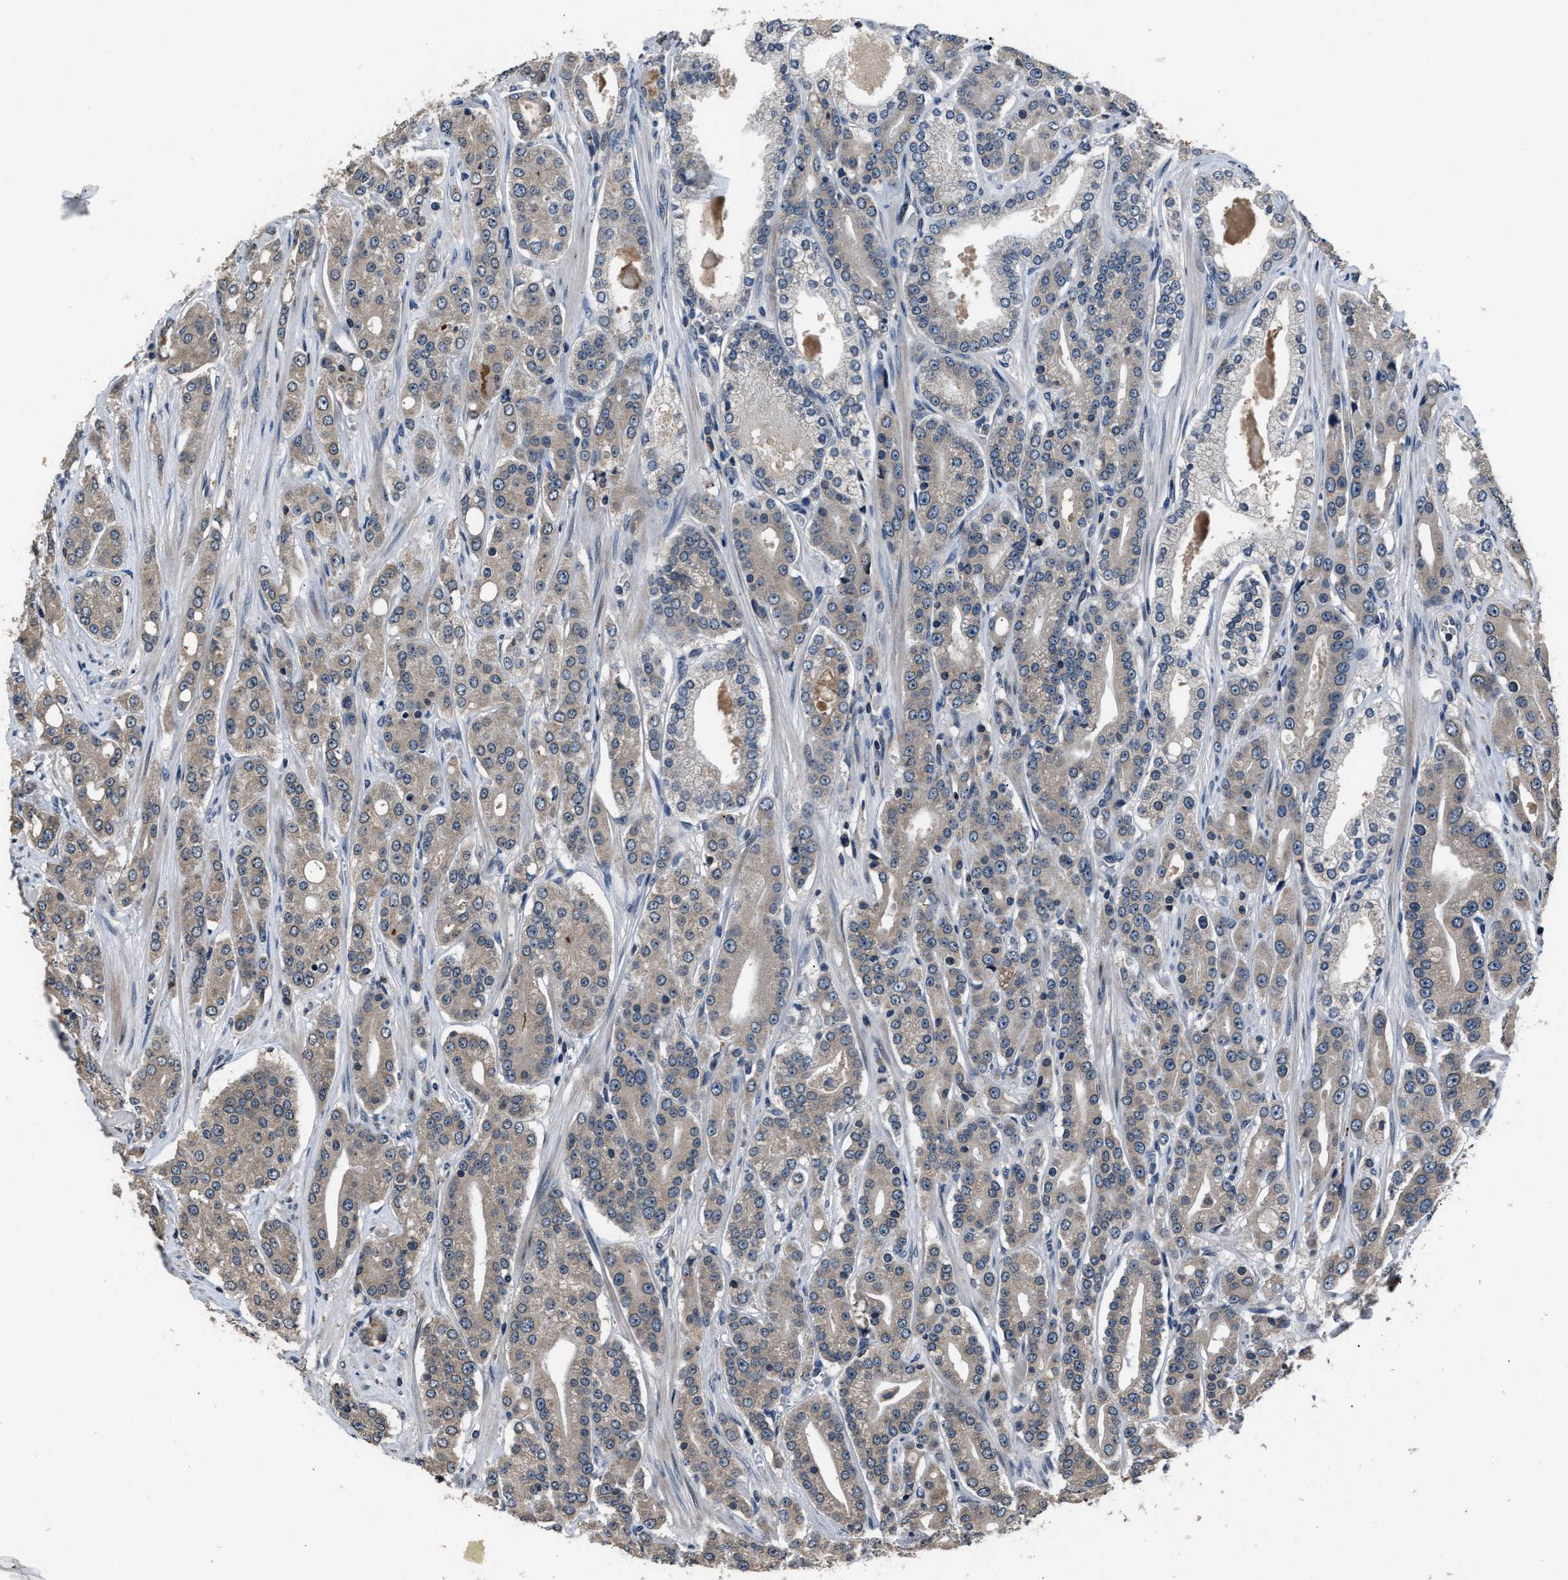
{"staining": {"intensity": "weak", "quantity": "25%-75%", "location": "cytoplasmic/membranous"}, "tissue": "prostate cancer", "cell_type": "Tumor cells", "image_type": "cancer", "snomed": [{"axis": "morphology", "description": "Adenocarcinoma, High grade"}, {"axis": "topography", "description": "Prostate"}], "caption": "IHC image of neoplastic tissue: human prostate high-grade adenocarcinoma stained using immunohistochemistry (IHC) displays low levels of weak protein expression localized specifically in the cytoplasmic/membranous of tumor cells, appearing as a cytoplasmic/membranous brown color.", "gene": "TNRC18", "patient": {"sex": "male", "age": 71}}